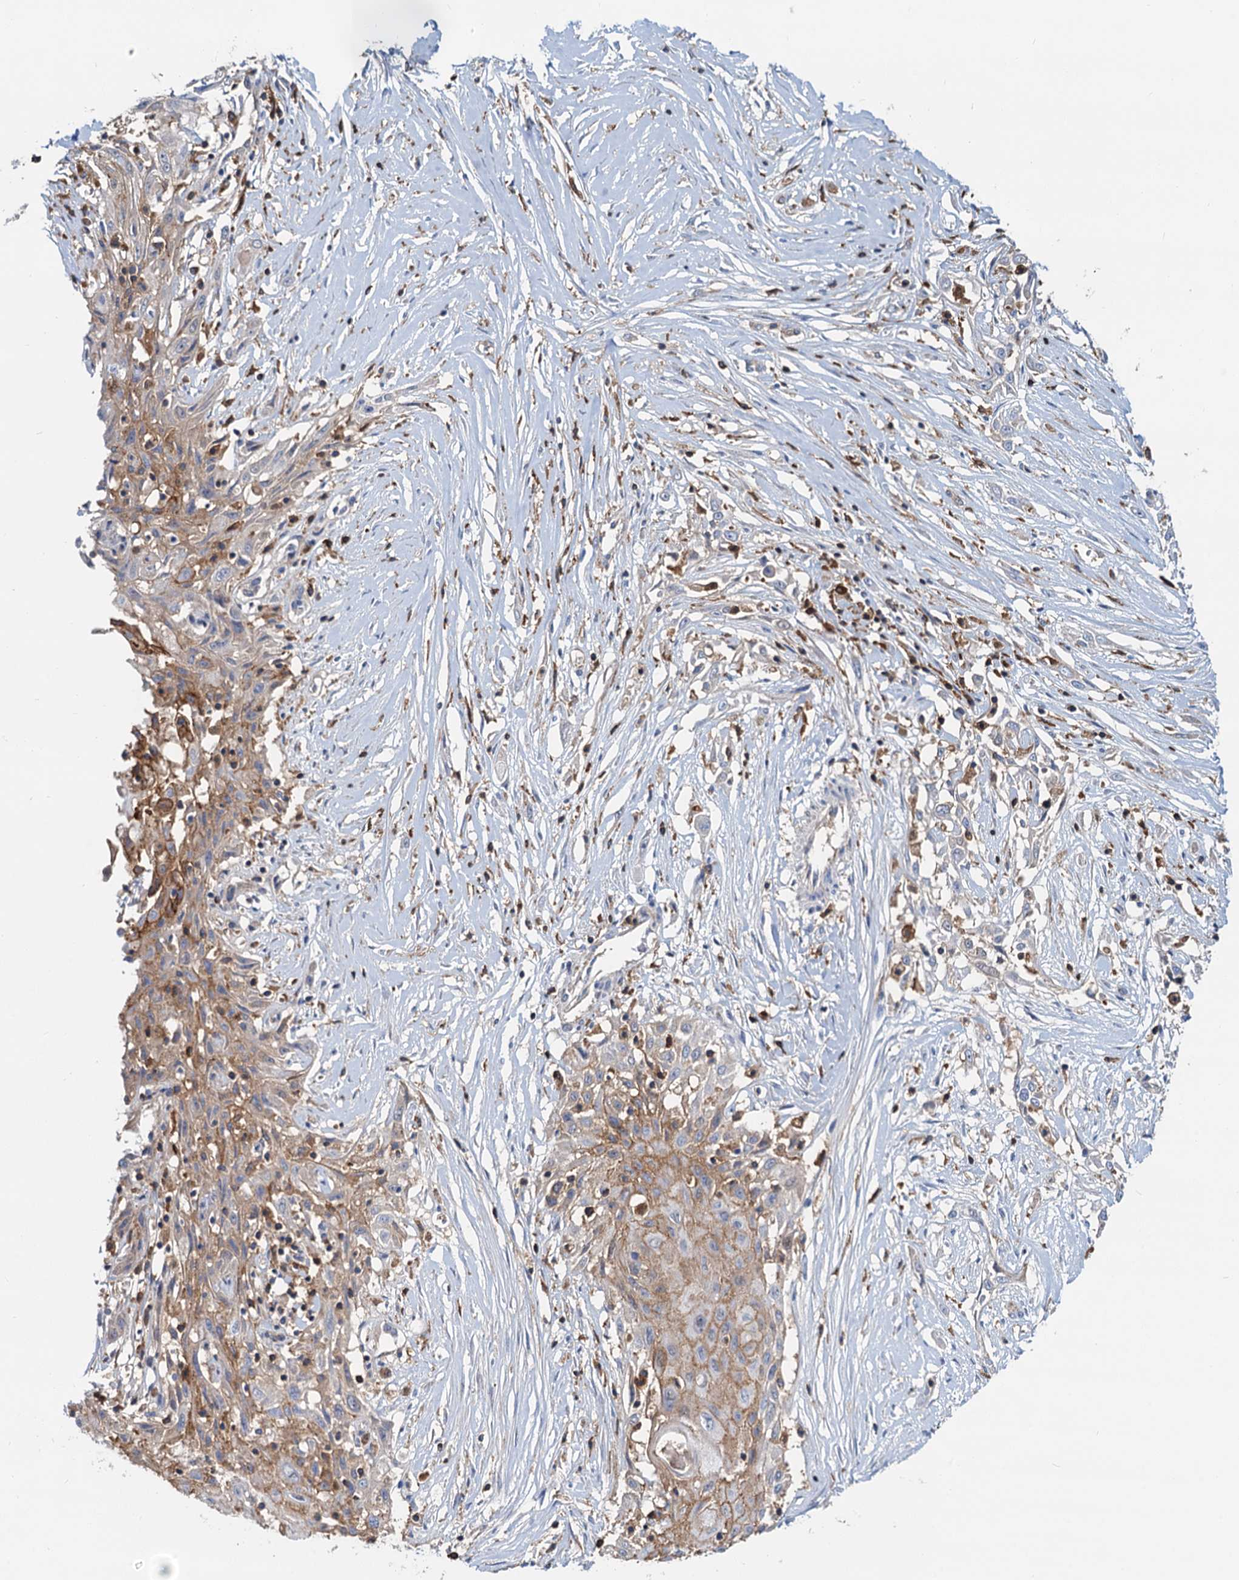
{"staining": {"intensity": "moderate", "quantity": "<25%", "location": "cytoplasmic/membranous"}, "tissue": "skin cancer", "cell_type": "Tumor cells", "image_type": "cancer", "snomed": [{"axis": "morphology", "description": "Squamous cell carcinoma, NOS"}, {"axis": "morphology", "description": "Squamous cell carcinoma, metastatic, NOS"}, {"axis": "topography", "description": "Skin"}, {"axis": "topography", "description": "Lymph node"}], "caption": "This image demonstrates immunohistochemistry staining of human metastatic squamous cell carcinoma (skin), with low moderate cytoplasmic/membranous positivity in about <25% of tumor cells.", "gene": "LNX2", "patient": {"sex": "male", "age": 75}}